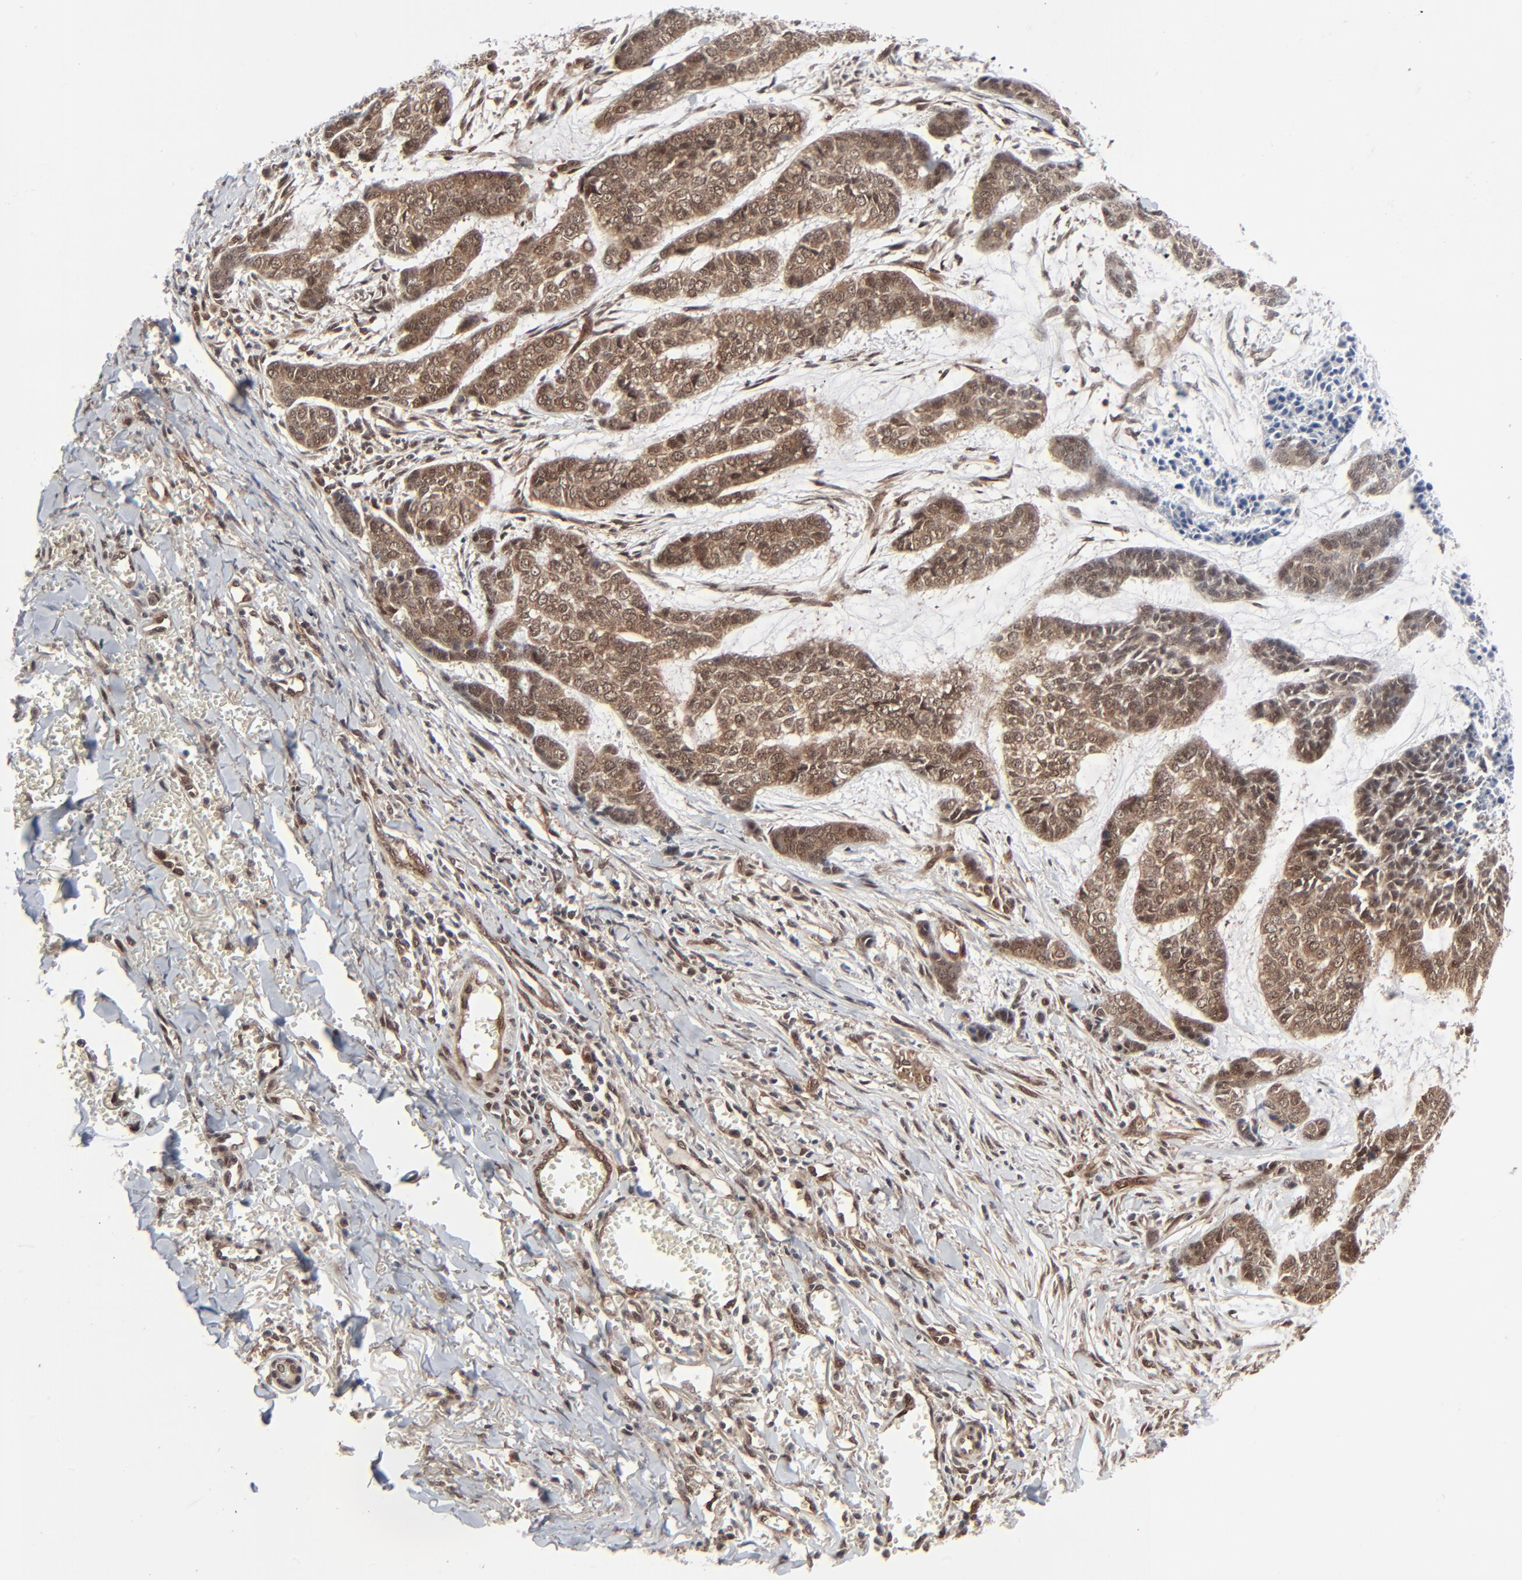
{"staining": {"intensity": "moderate", "quantity": ">75%", "location": "cytoplasmic/membranous,nuclear"}, "tissue": "skin cancer", "cell_type": "Tumor cells", "image_type": "cancer", "snomed": [{"axis": "morphology", "description": "Basal cell carcinoma"}, {"axis": "topography", "description": "Skin"}], "caption": "Skin cancer stained with a brown dye demonstrates moderate cytoplasmic/membranous and nuclear positive positivity in approximately >75% of tumor cells.", "gene": "AKT1", "patient": {"sex": "female", "age": 64}}